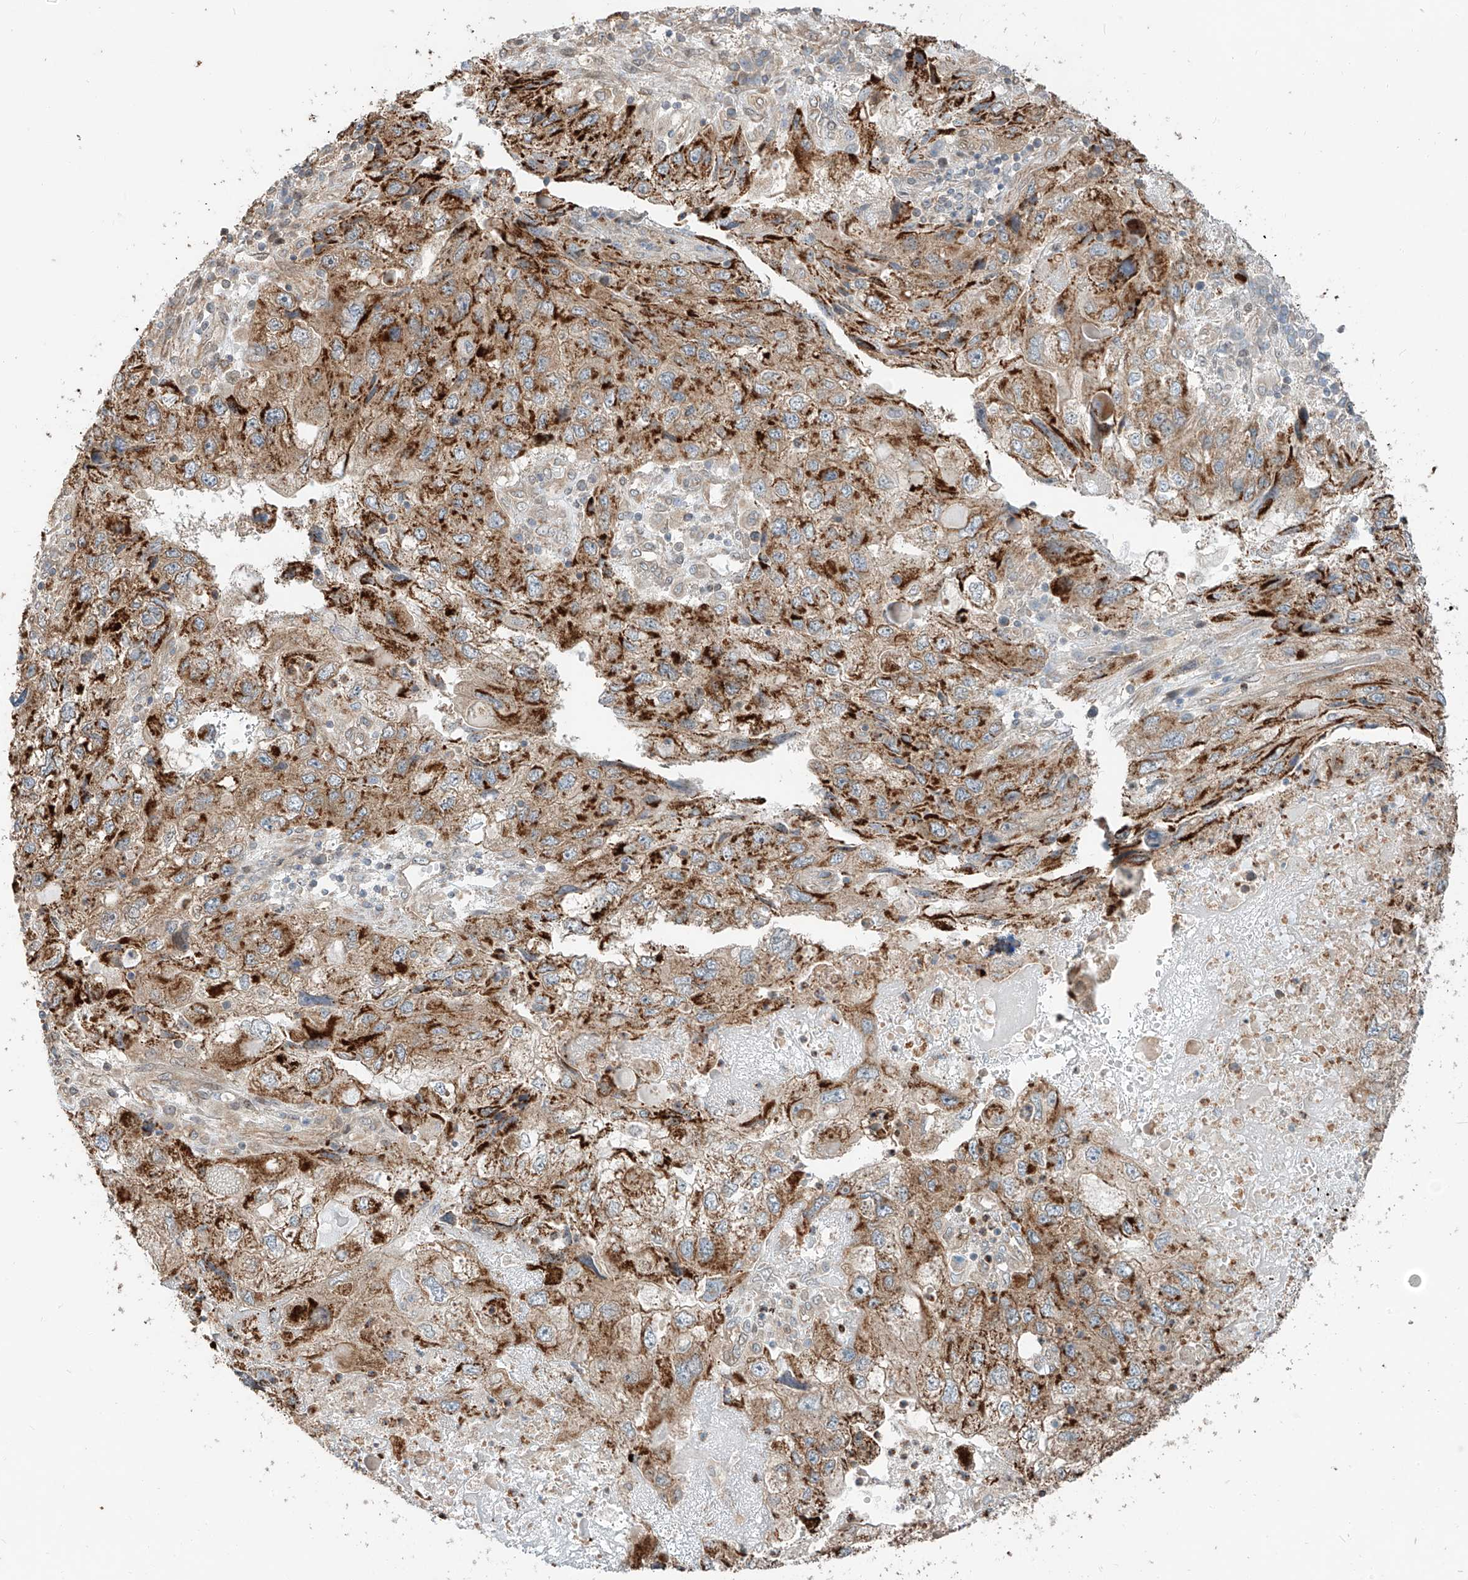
{"staining": {"intensity": "strong", "quantity": ">75%", "location": "cytoplasmic/membranous"}, "tissue": "endometrial cancer", "cell_type": "Tumor cells", "image_type": "cancer", "snomed": [{"axis": "morphology", "description": "Adenocarcinoma, NOS"}, {"axis": "topography", "description": "Endometrium"}], "caption": "Tumor cells display strong cytoplasmic/membranous expression in about >75% of cells in endometrial adenocarcinoma.", "gene": "CEP162", "patient": {"sex": "female", "age": 49}}